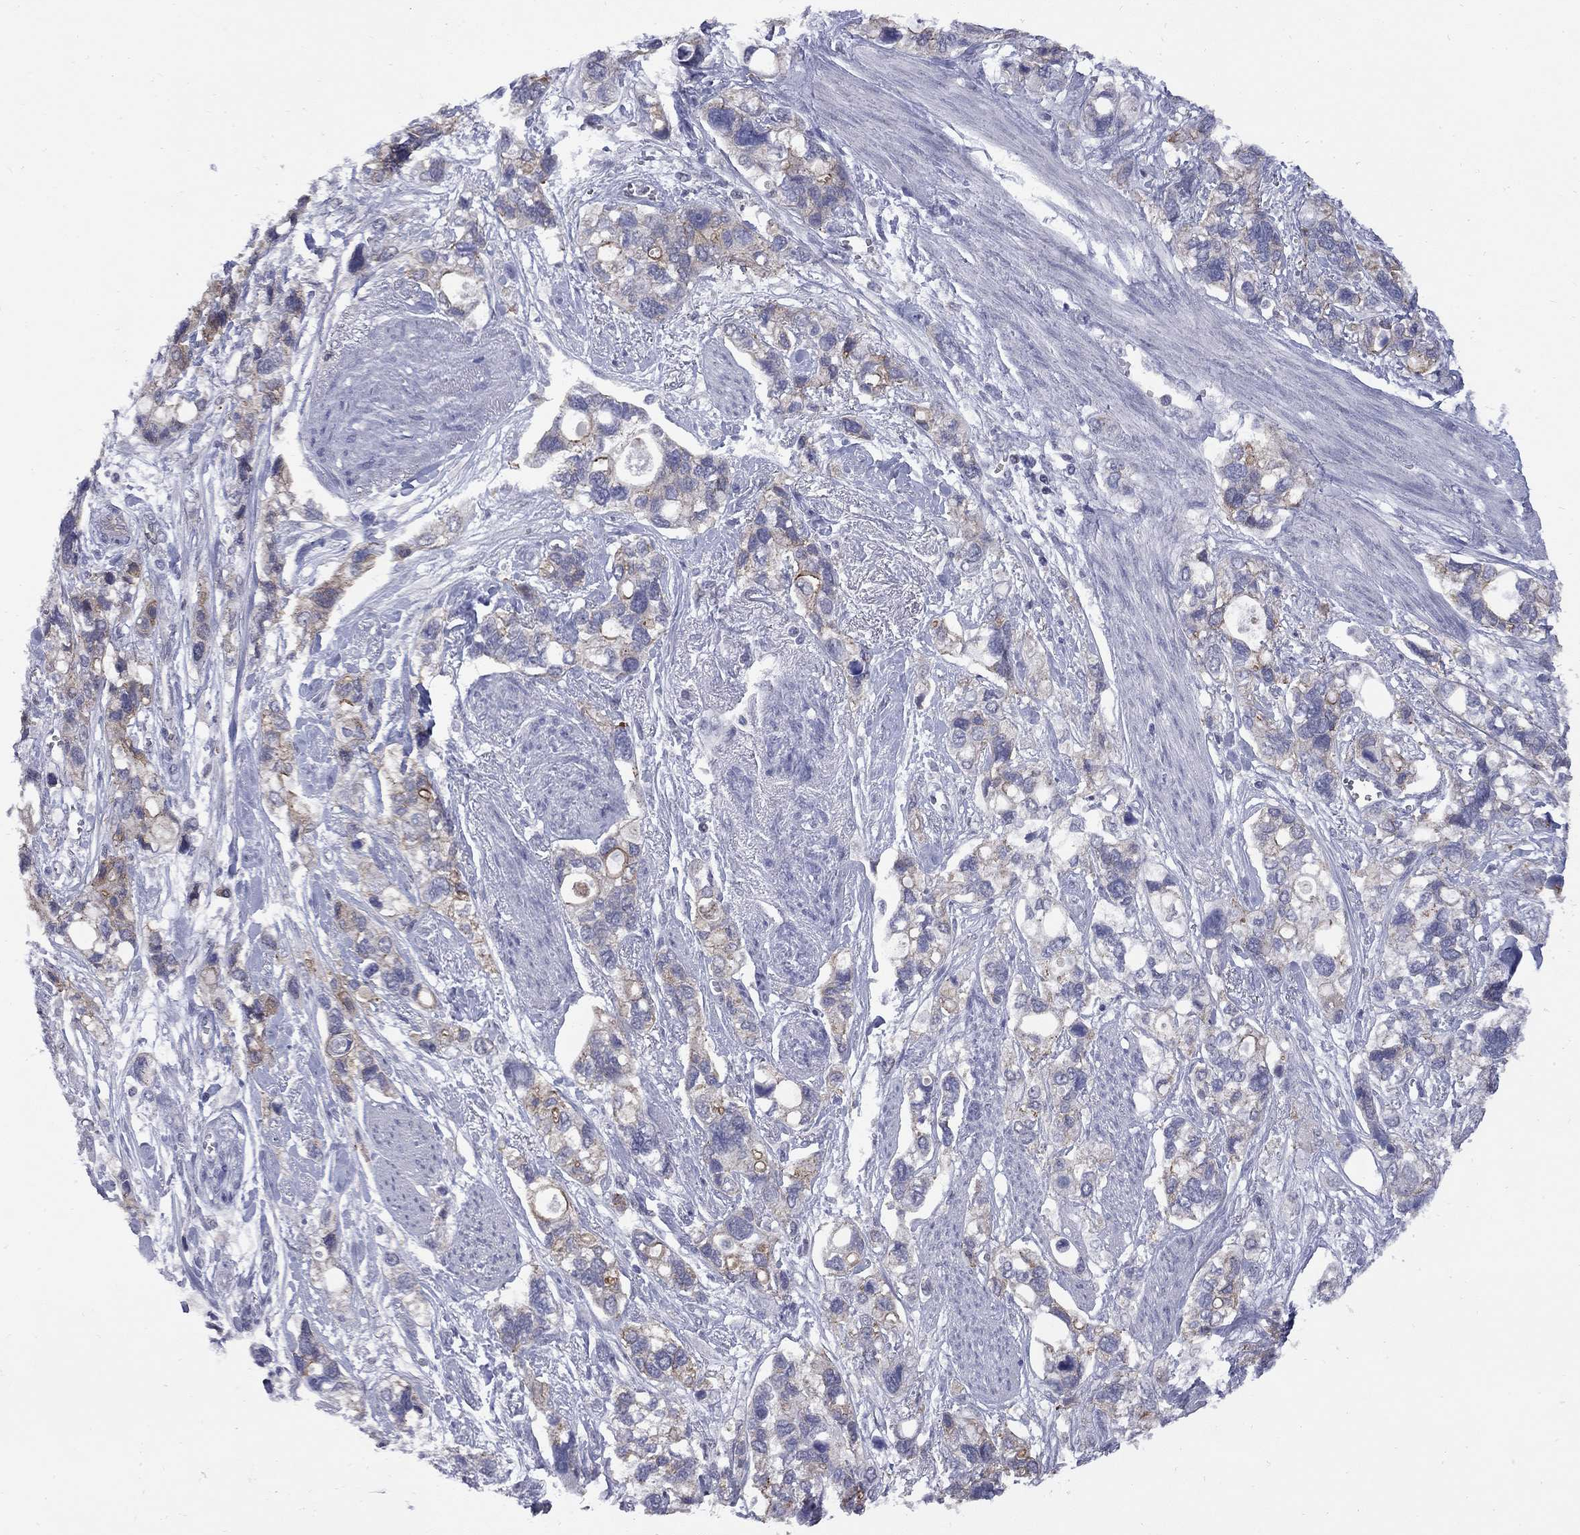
{"staining": {"intensity": "moderate", "quantity": ">75%", "location": "cytoplasmic/membranous"}, "tissue": "stomach cancer", "cell_type": "Tumor cells", "image_type": "cancer", "snomed": [{"axis": "morphology", "description": "Adenocarcinoma, NOS"}, {"axis": "topography", "description": "Stomach, upper"}], "caption": "Immunohistochemical staining of stomach cancer demonstrates moderate cytoplasmic/membranous protein staining in about >75% of tumor cells.", "gene": "HTR4", "patient": {"sex": "female", "age": 81}}